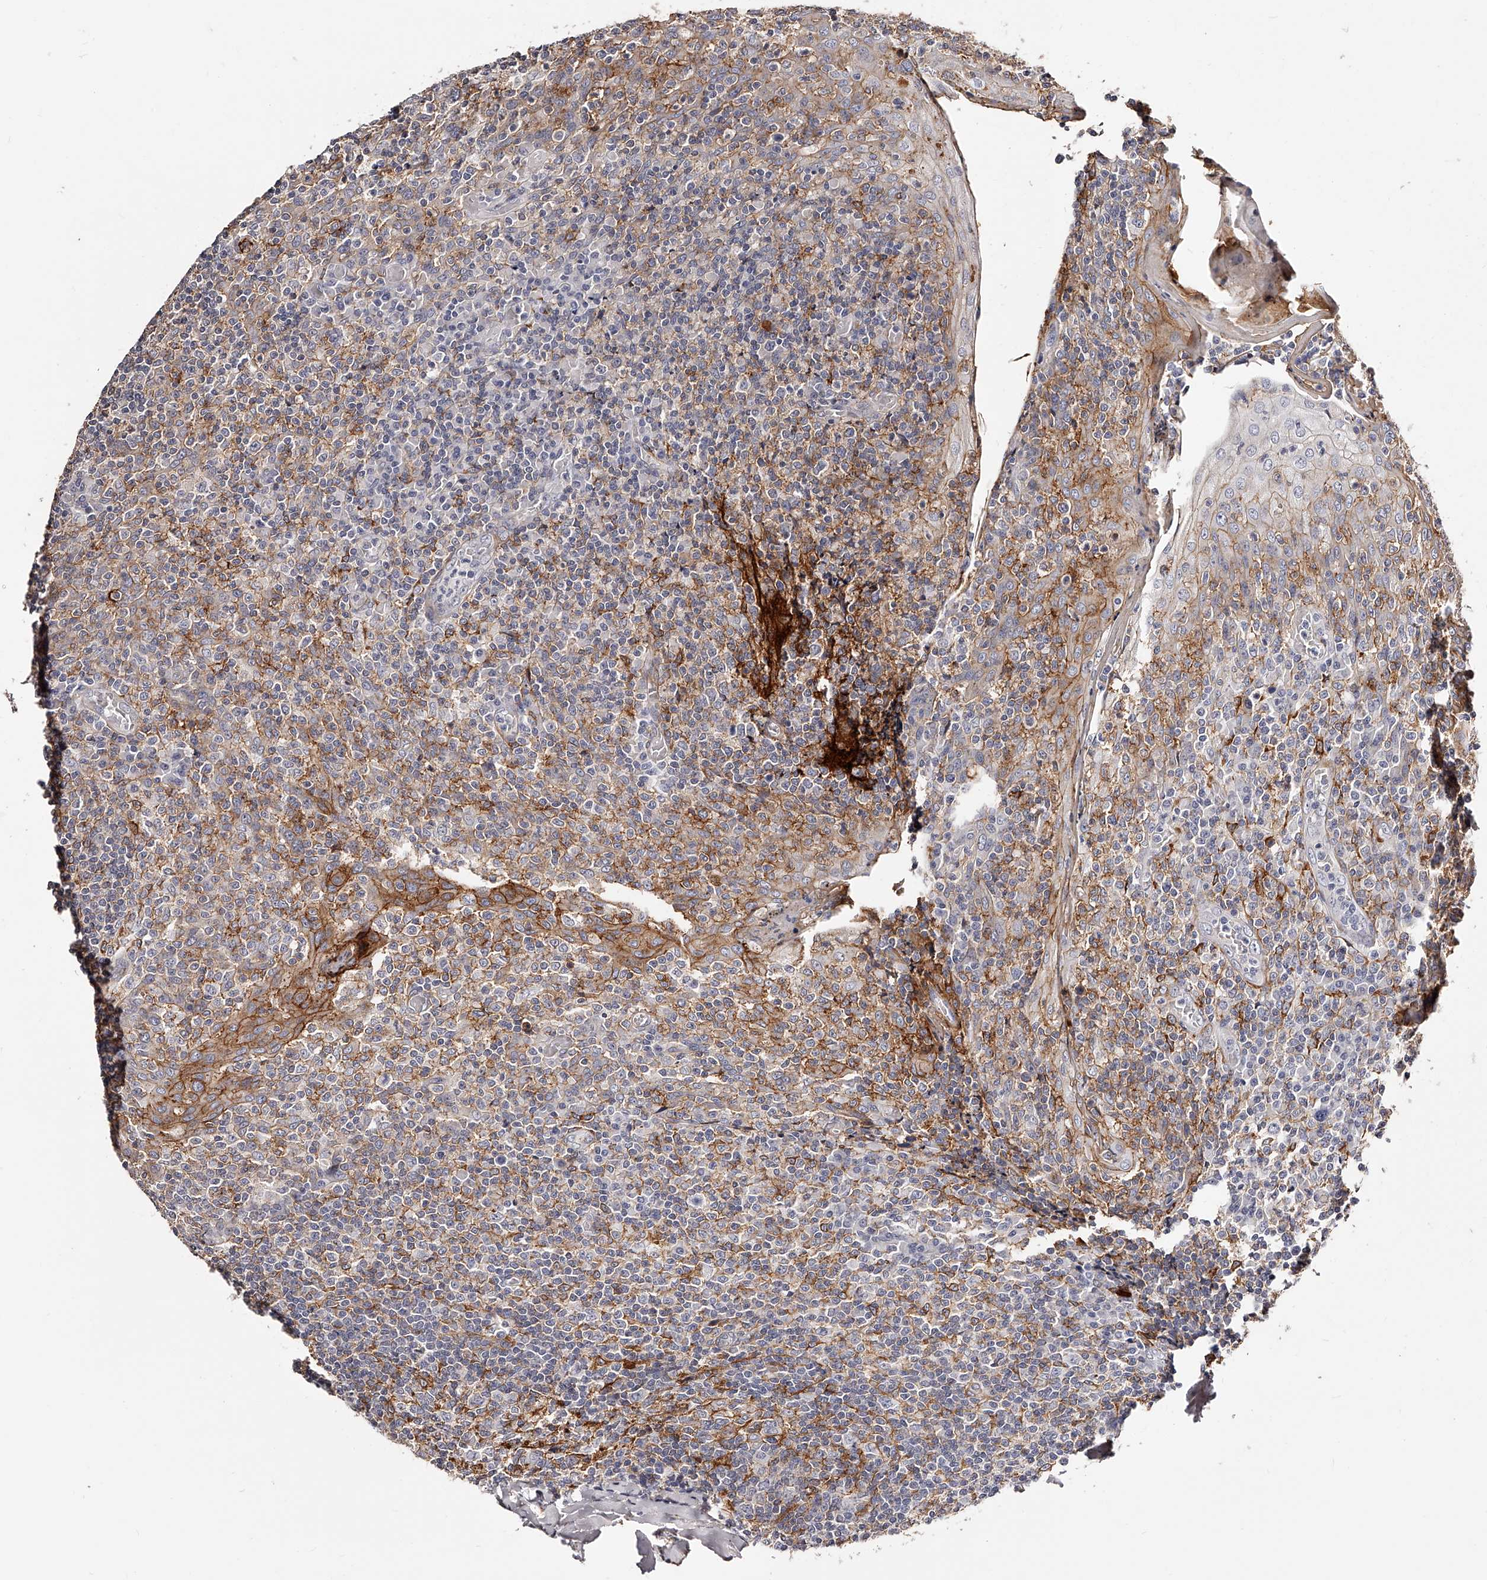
{"staining": {"intensity": "strong", "quantity": "<25%", "location": "cytoplasmic/membranous"}, "tissue": "tonsil", "cell_type": "Germinal center cells", "image_type": "normal", "snomed": [{"axis": "morphology", "description": "Normal tissue, NOS"}, {"axis": "topography", "description": "Tonsil"}], "caption": "Normal tonsil demonstrates strong cytoplasmic/membranous positivity in about <25% of germinal center cells The staining was performed using DAB to visualize the protein expression in brown, while the nuclei were stained in blue with hematoxylin (Magnification: 20x)..", "gene": "CD82", "patient": {"sex": "female", "age": 19}}